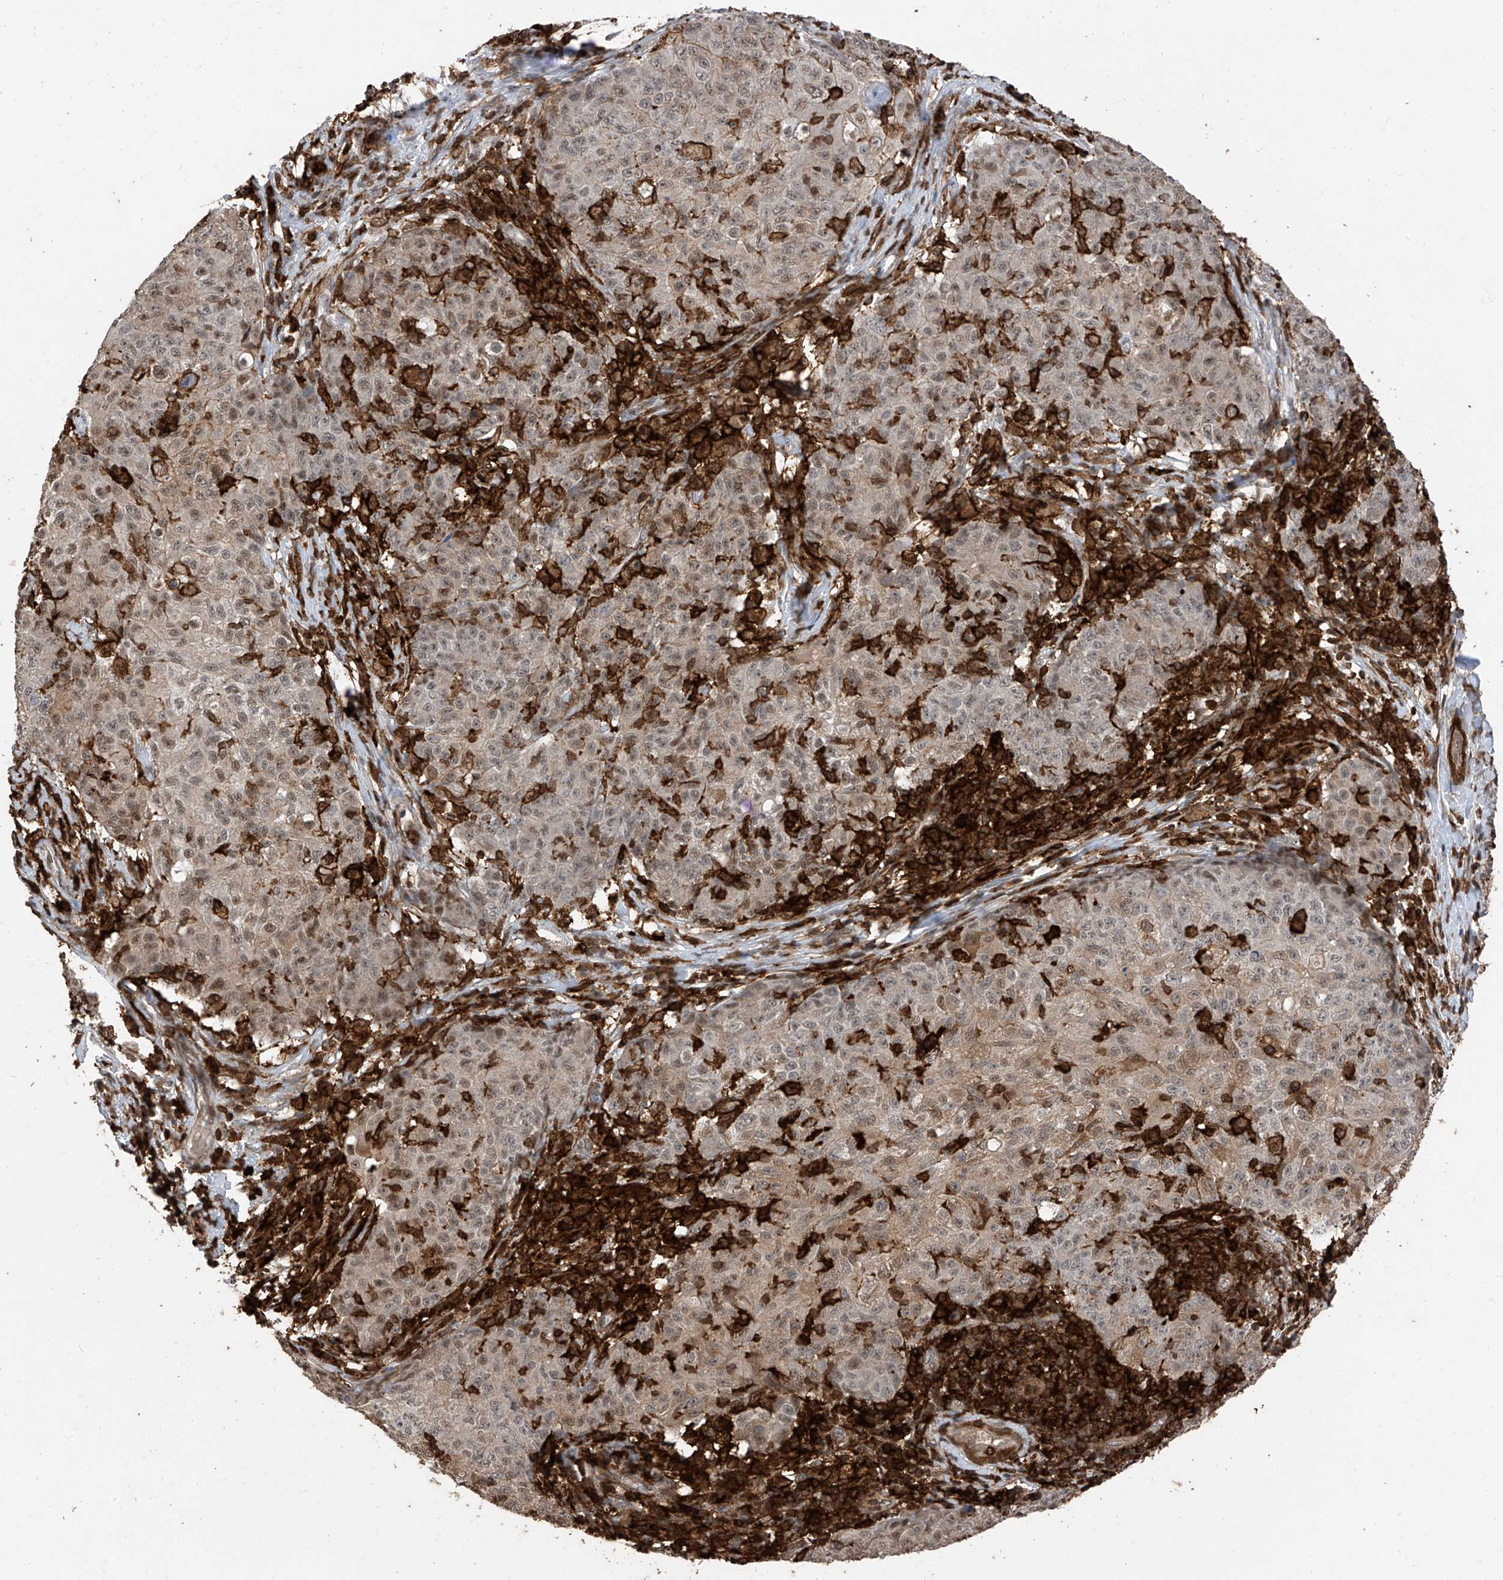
{"staining": {"intensity": "weak", "quantity": "<25%", "location": "cytoplasmic/membranous,nuclear"}, "tissue": "ovarian cancer", "cell_type": "Tumor cells", "image_type": "cancer", "snomed": [{"axis": "morphology", "description": "Carcinoma, endometroid"}, {"axis": "topography", "description": "Ovary"}], "caption": "Protein analysis of endometroid carcinoma (ovarian) shows no significant staining in tumor cells. (DAB IHC, high magnification).", "gene": "MICAL1", "patient": {"sex": "female", "age": 42}}